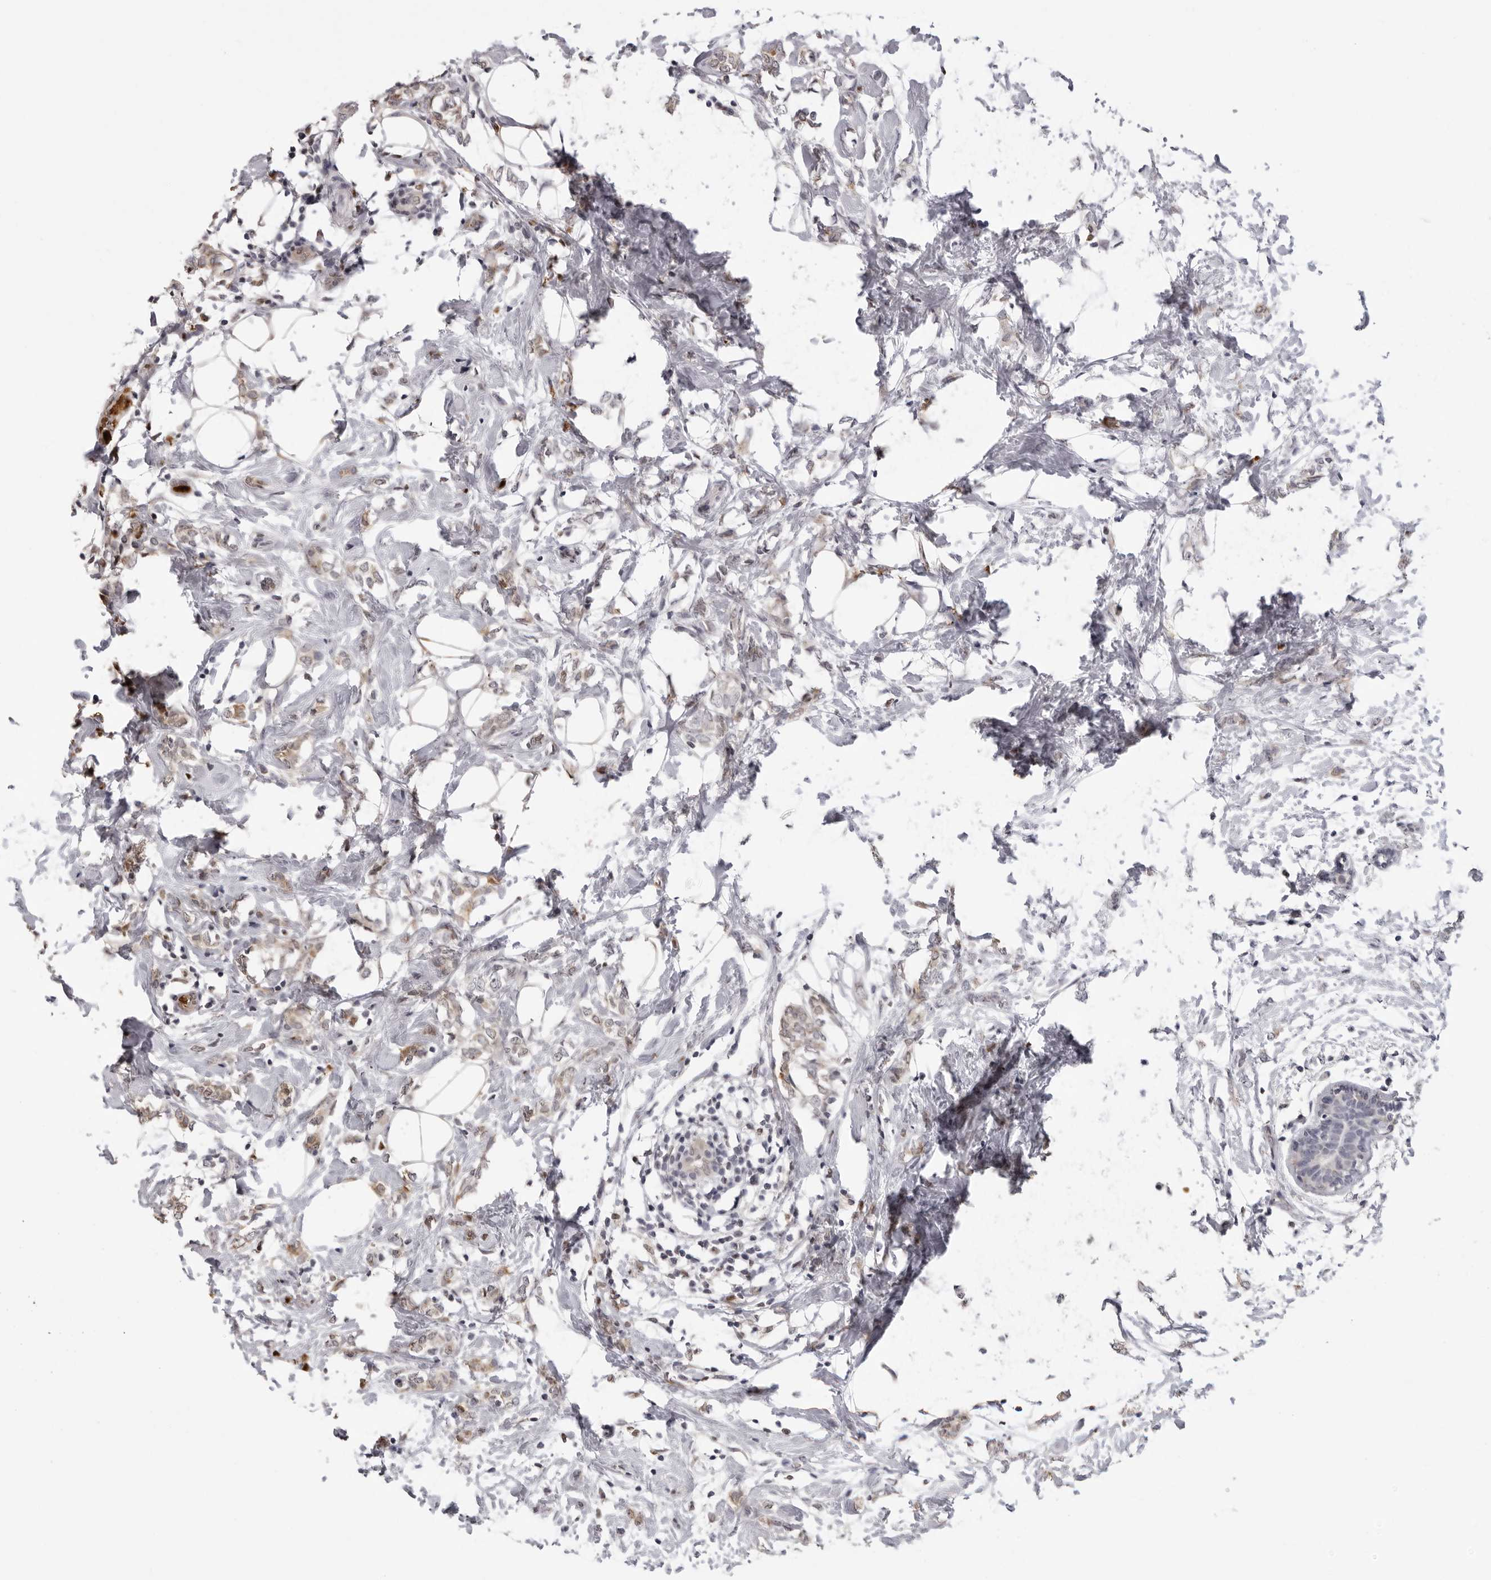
{"staining": {"intensity": "weak", "quantity": "<25%", "location": "cytoplasmic/membranous"}, "tissue": "breast cancer", "cell_type": "Tumor cells", "image_type": "cancer", "snomed": [{"axis": "morphology", "description": "Normal tissue, NOS"}, {"axis": "morphology", "description": "Lobular carcinoma"}, {"axis": "topography", "description": "Breast"}], "caption": "Image shows no significant protein positivity in tumor cells of breast cancer (lobular carcinoma).", "gene": "IL31", "patient": {"sex": "female", "age": 47}}